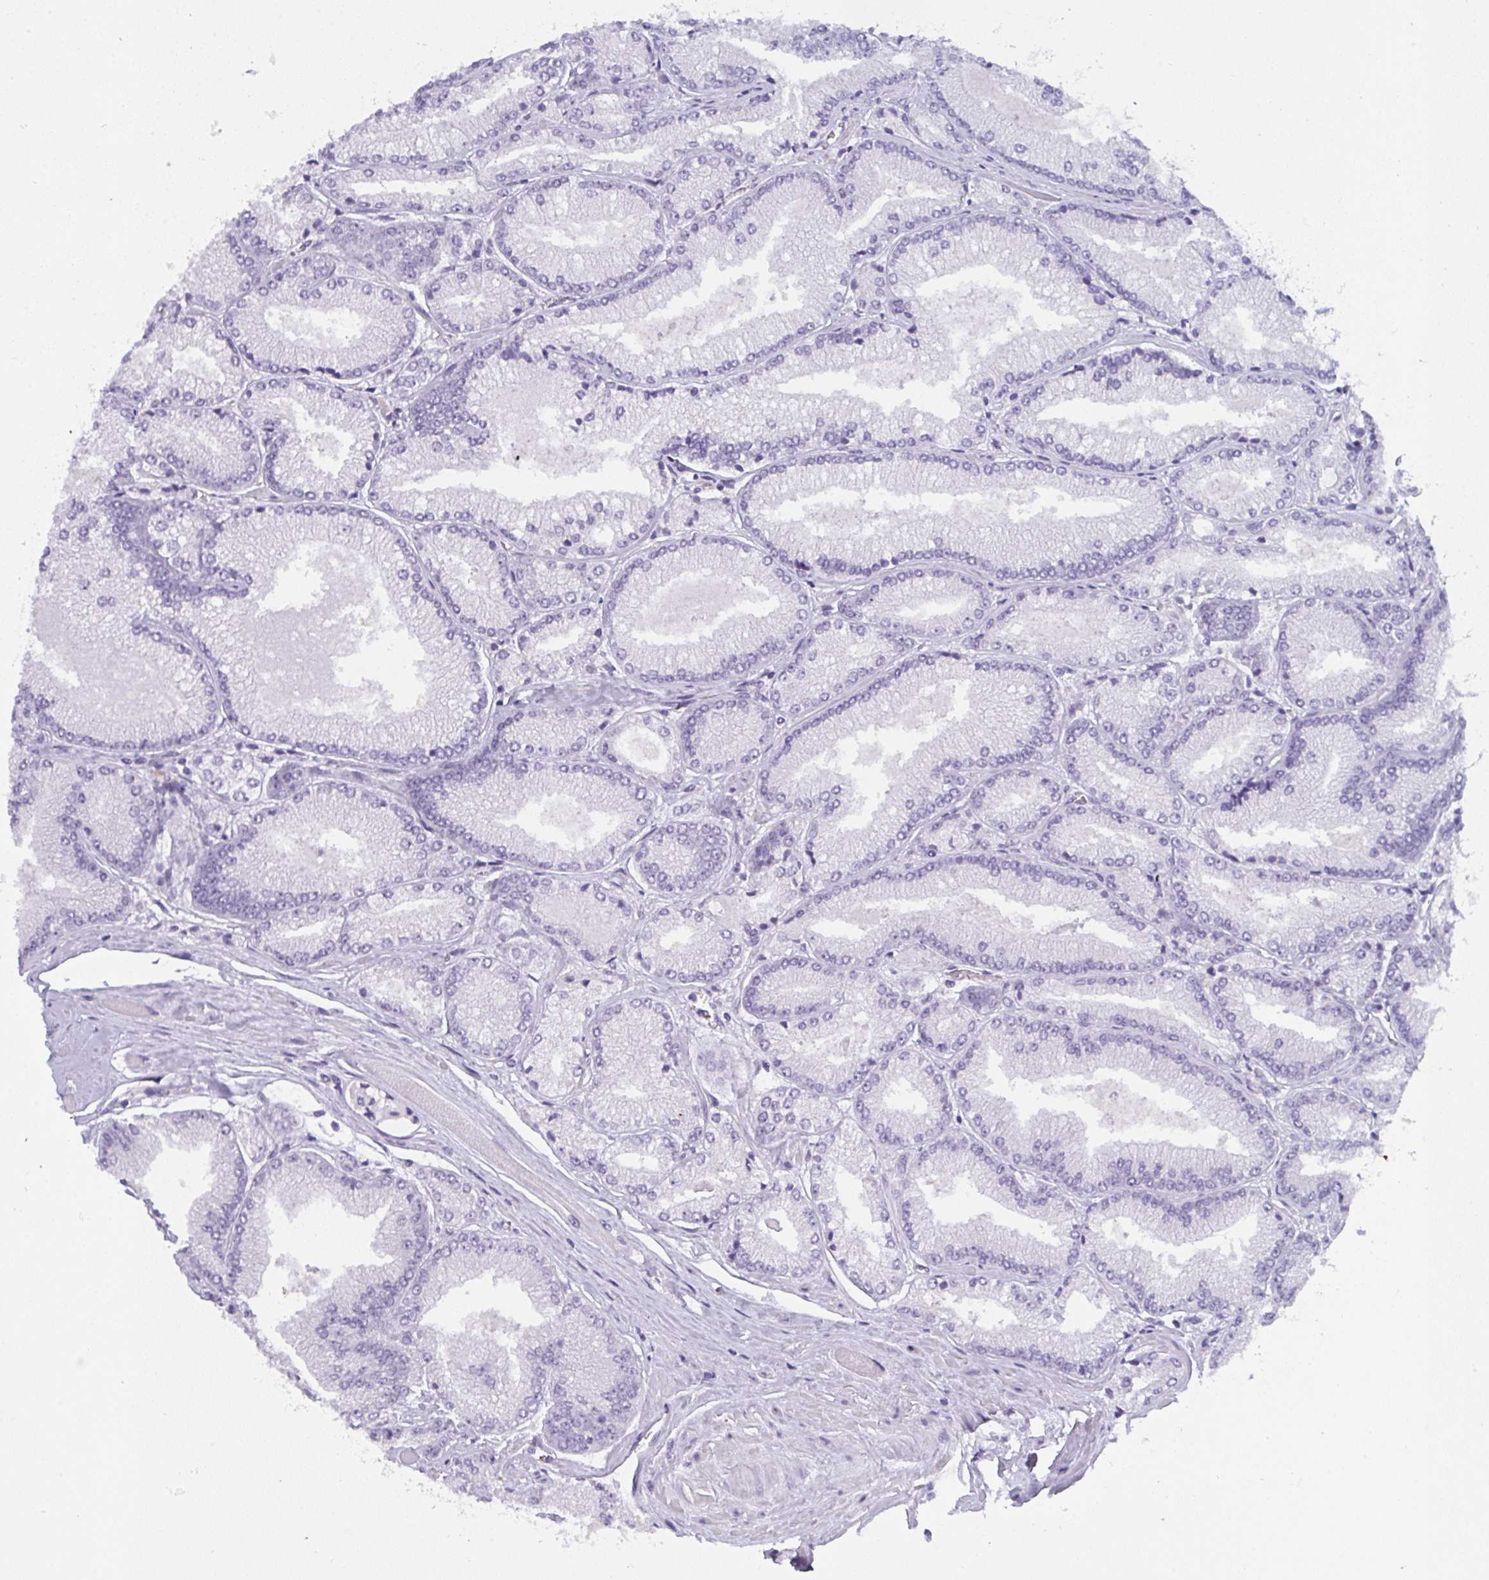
{"staining": {"intensity": "negative", "quantity": "none", "location": "none"}, "tissue": "prostate cancer", "cell_type": "Tumor cells", "image_type": "cancer", "snomed": [{"axis": "morphology", "description": "Adenocarcinoma, Low grade"}, {"axis": "topography", "description": "Prostate"}], "caption": "High magnification brightfield microscopy of prostate cancer stained with DAB (3,3'-diaminobenzidine) (brown) and counterstained with hematoxylin (blue): tumor cells show no significant positivity.", "gene": "PRDM9", "patient": {"sex": "male", "age": 67}}